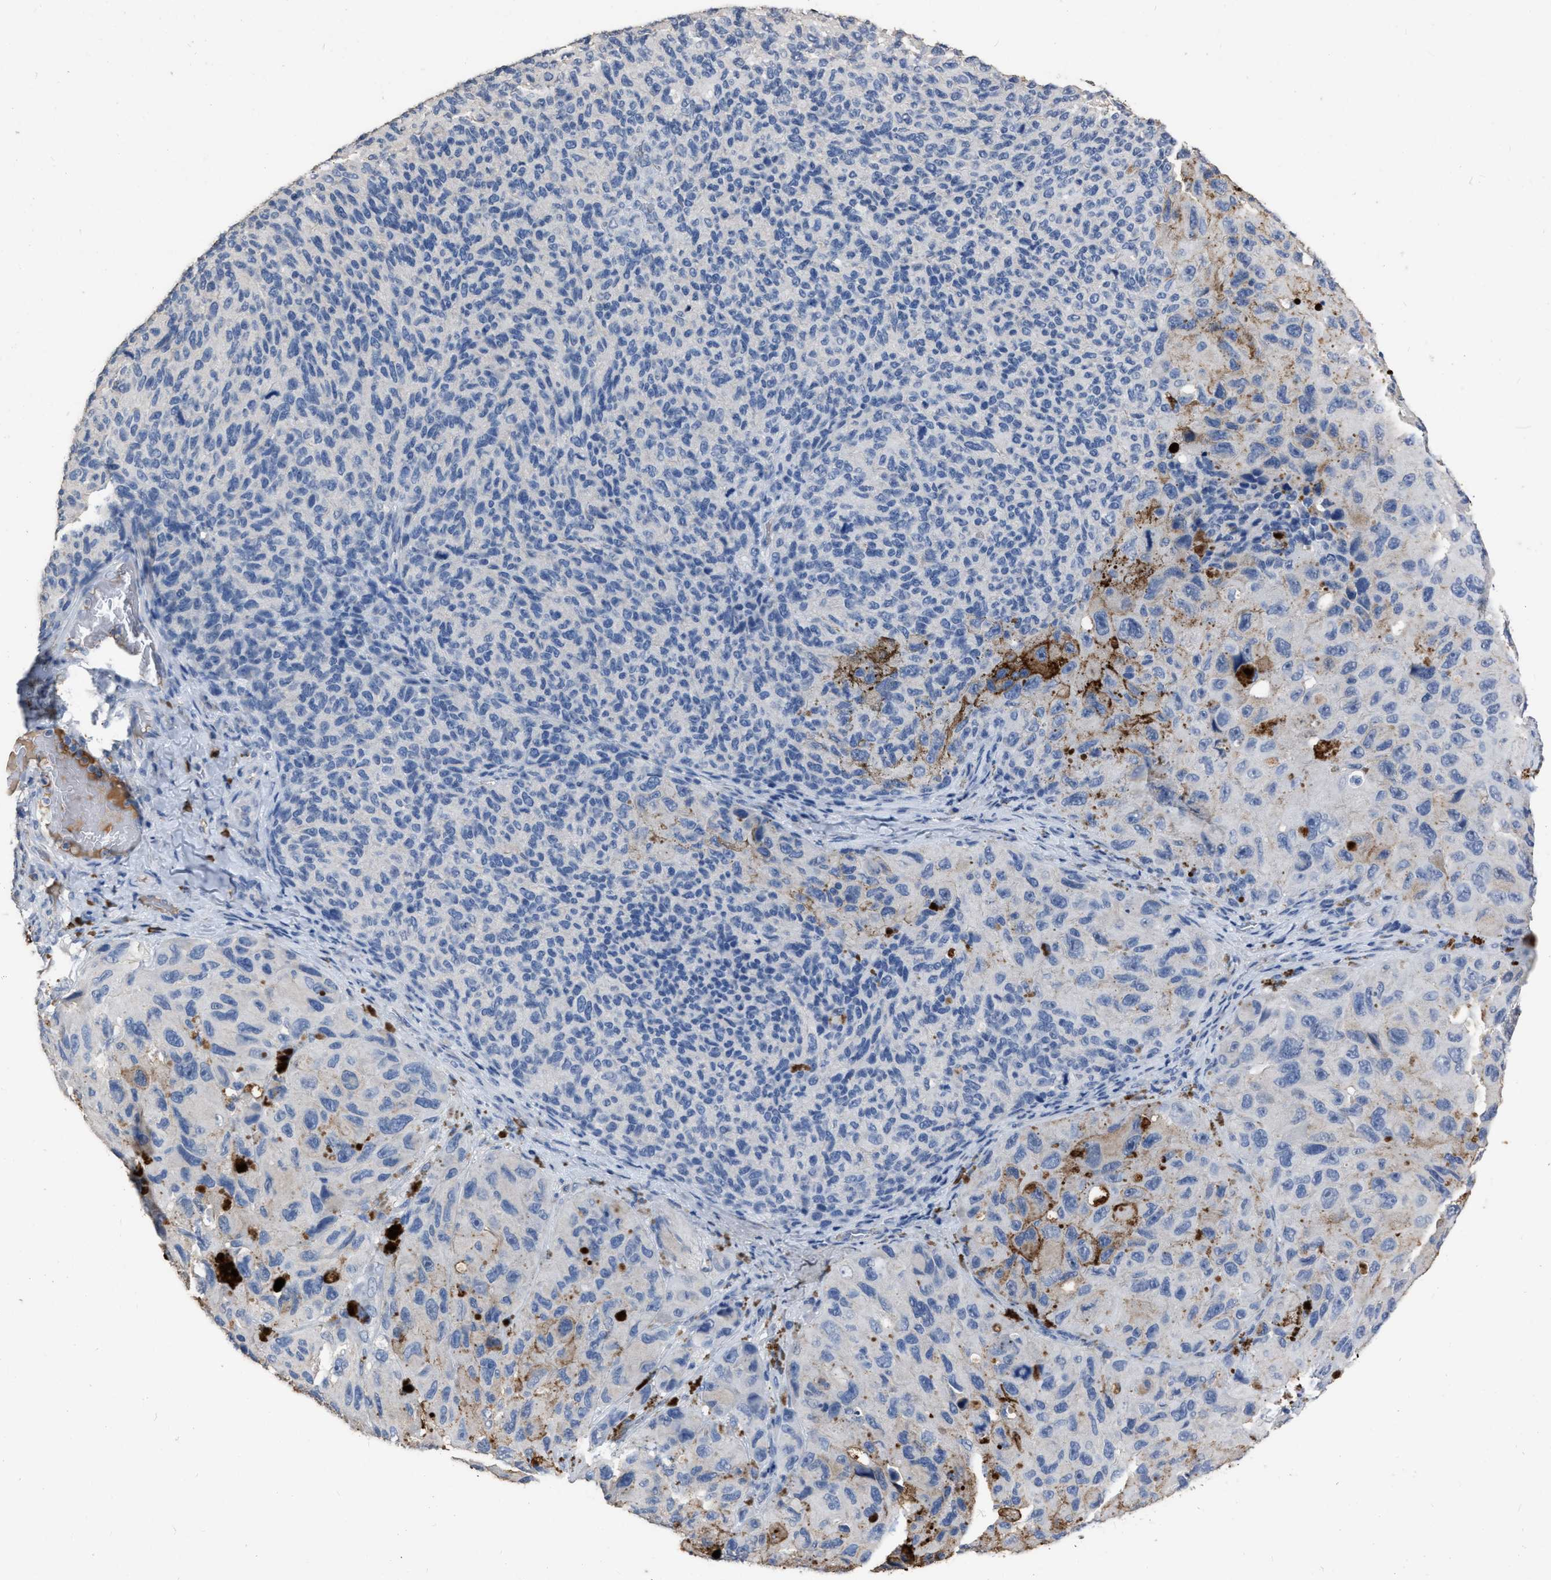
{"staining": {"intensity": "negative", "quantity": "none", "location": "none"}, "tissue": "melanoma", "cell_type": "Tumor cells", "image_type": "cancer", "snomed": [{"axis": "morphology", "description": "Malignant melanoma, NOS"}, {"axis": "topography", "description": "Skin"}], "caption": "A high-resolution photomicrograph shows immunohistochemistry (IHC) staining of melanoma, which shows no significant positivity in tumor cells.", "gene": "HABP2", "patient": {"sex": "female", "age": 73}}